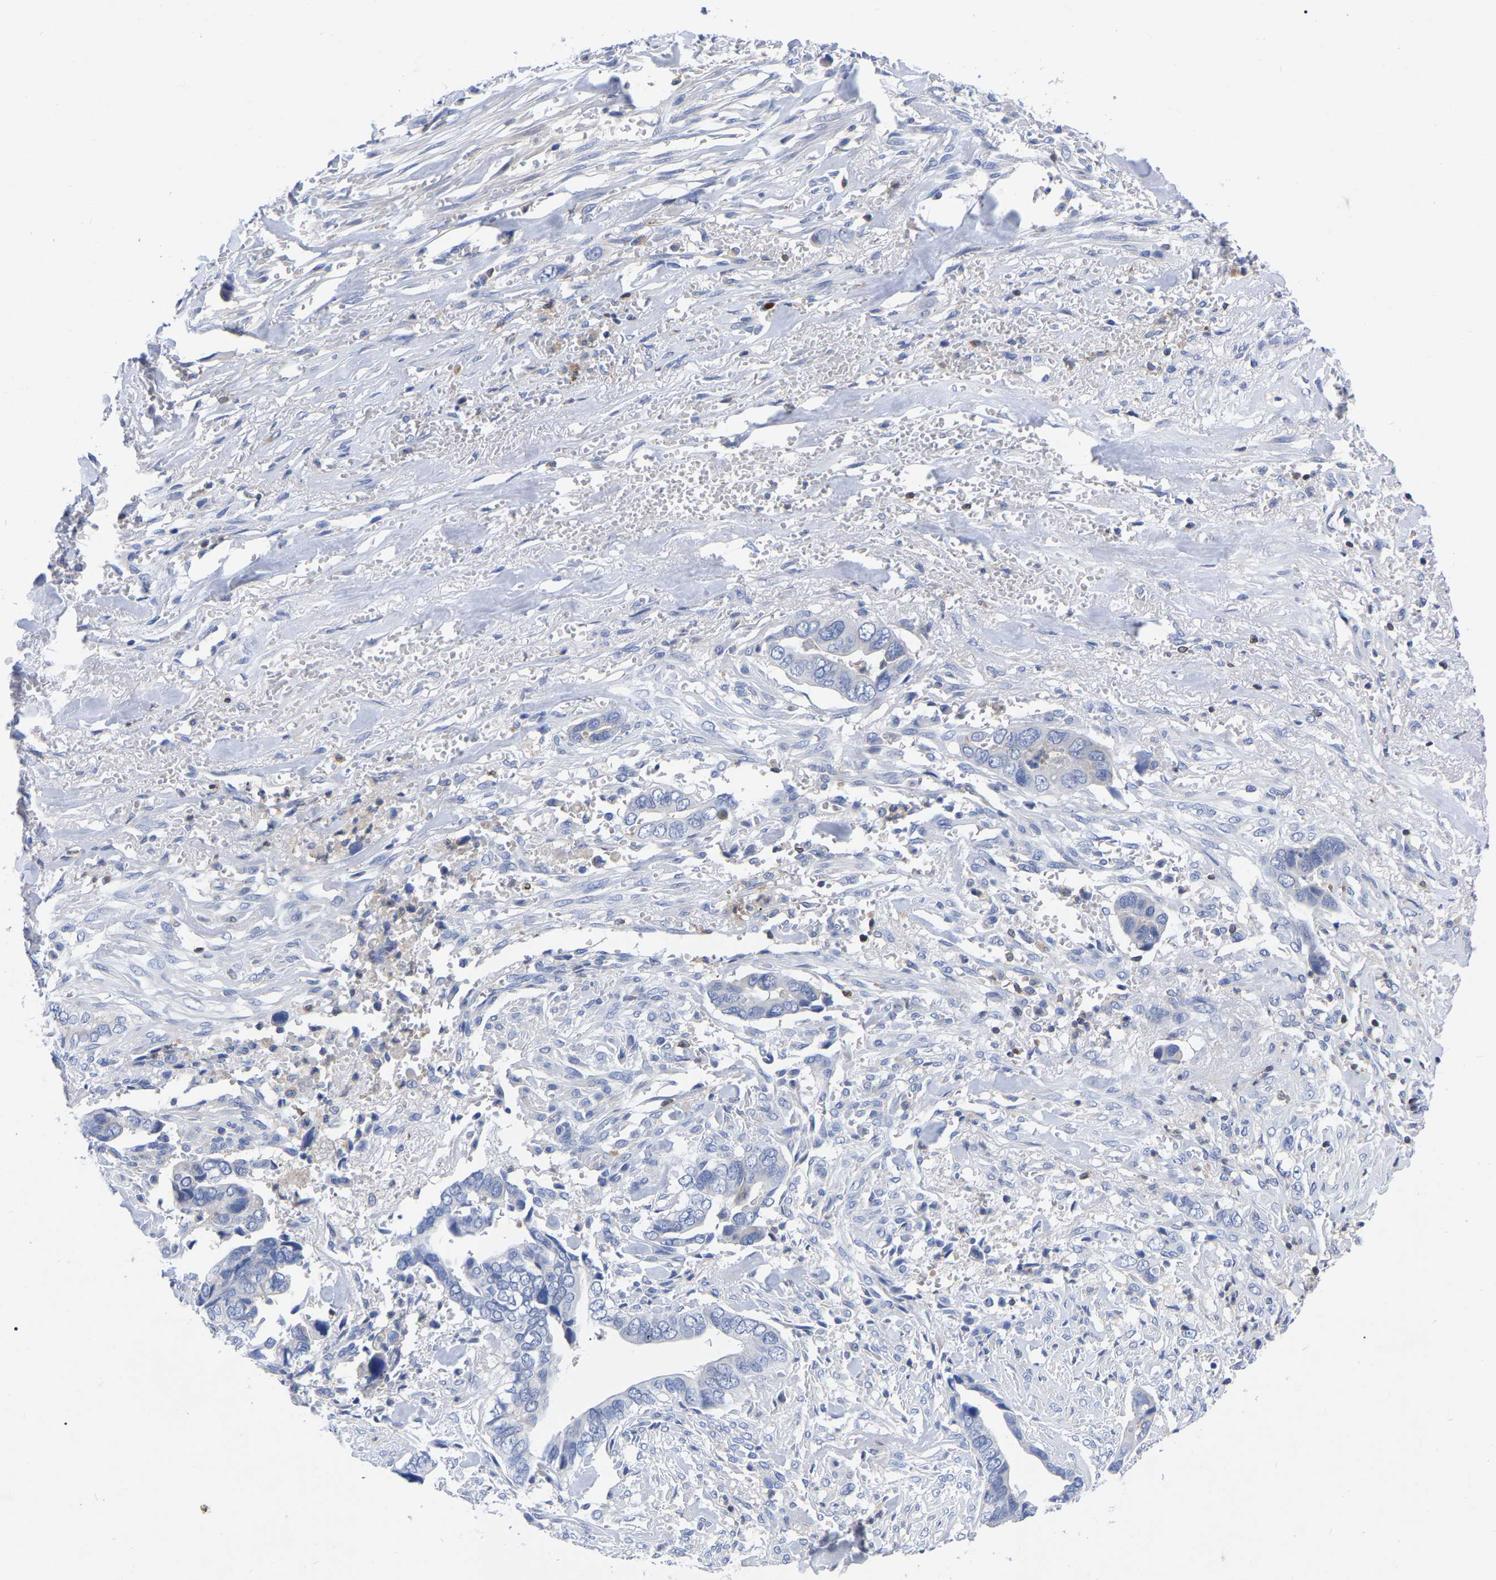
{"staining": {"intensity": "negative", "quantity": "none", "location": "none"}, "tissue": "liver cancer", "cell_type": "Tumor cells", "image_type": "cancer", "snomed": [{"axis": "morphology", "description": "Cholangiocarcinoma"}, {"axis": "topography", "description": "Liver"}], "caption": "Liver cancer (cholangiocarcinoma) stained for a protein using IHC exhibits no expression tumor cells.", "gene": "PTPN7", "patient": {"sex": "female", "age": 79}}